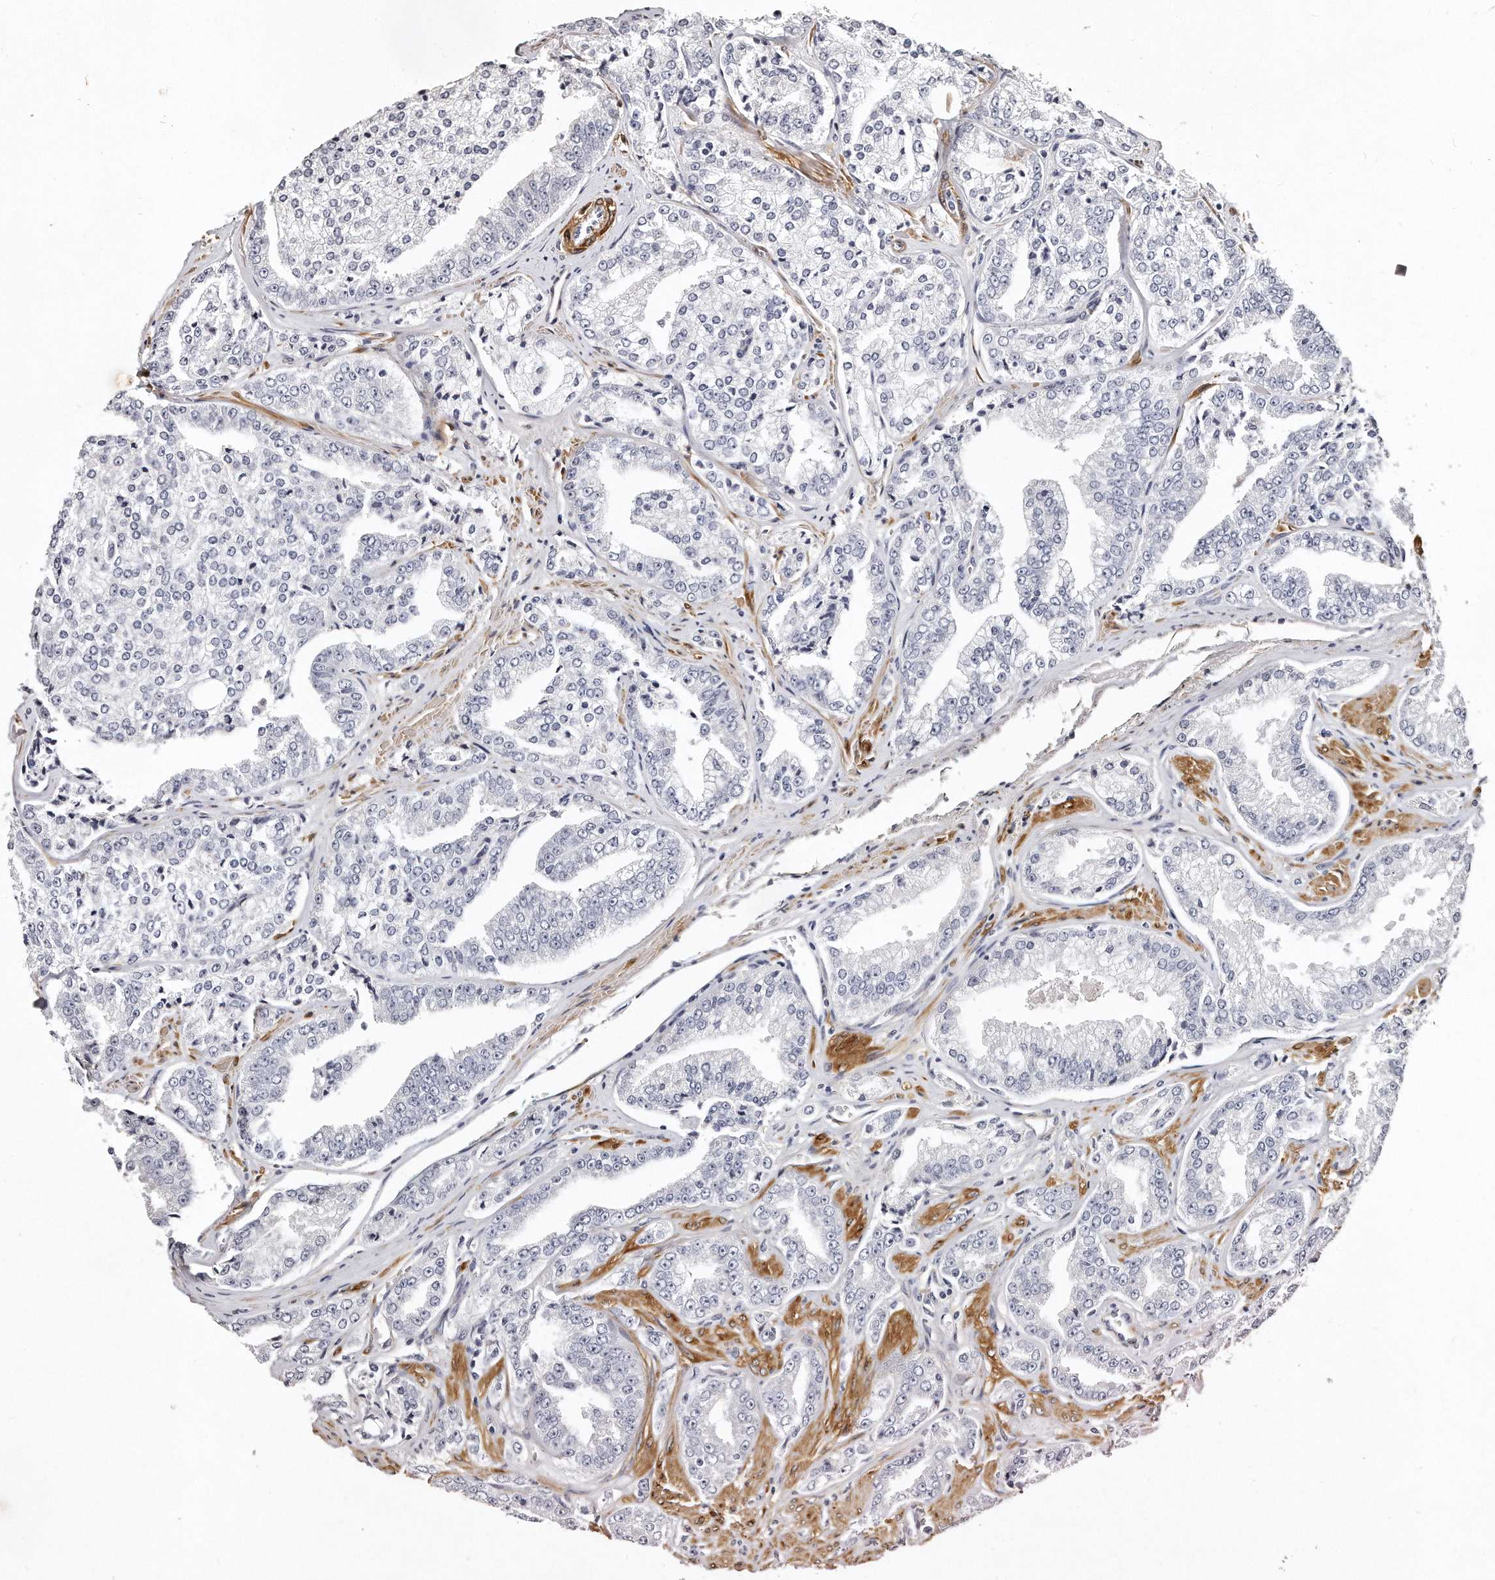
{"staining": {"intensity": "negative", "quantity": "none", "location": "none"}, "tissue": "prostate cancer", "cell_type": "Tumor cells", "image_type": "cancer", "snomed": [{"axis": "morphology", "description": "Adenocarcinoma, High grade"}, {"axis": "topography", "description": "Prostate"}], "caption": "This image is of prostate adenocarcinoma (high-grade) stained with IHC to label a protein in brown with the nuclei are counter-stained blue. There is no positivity in tumor cells.", "gene": "LMOD1", "patient": {"sex": "male", "age": 71}}